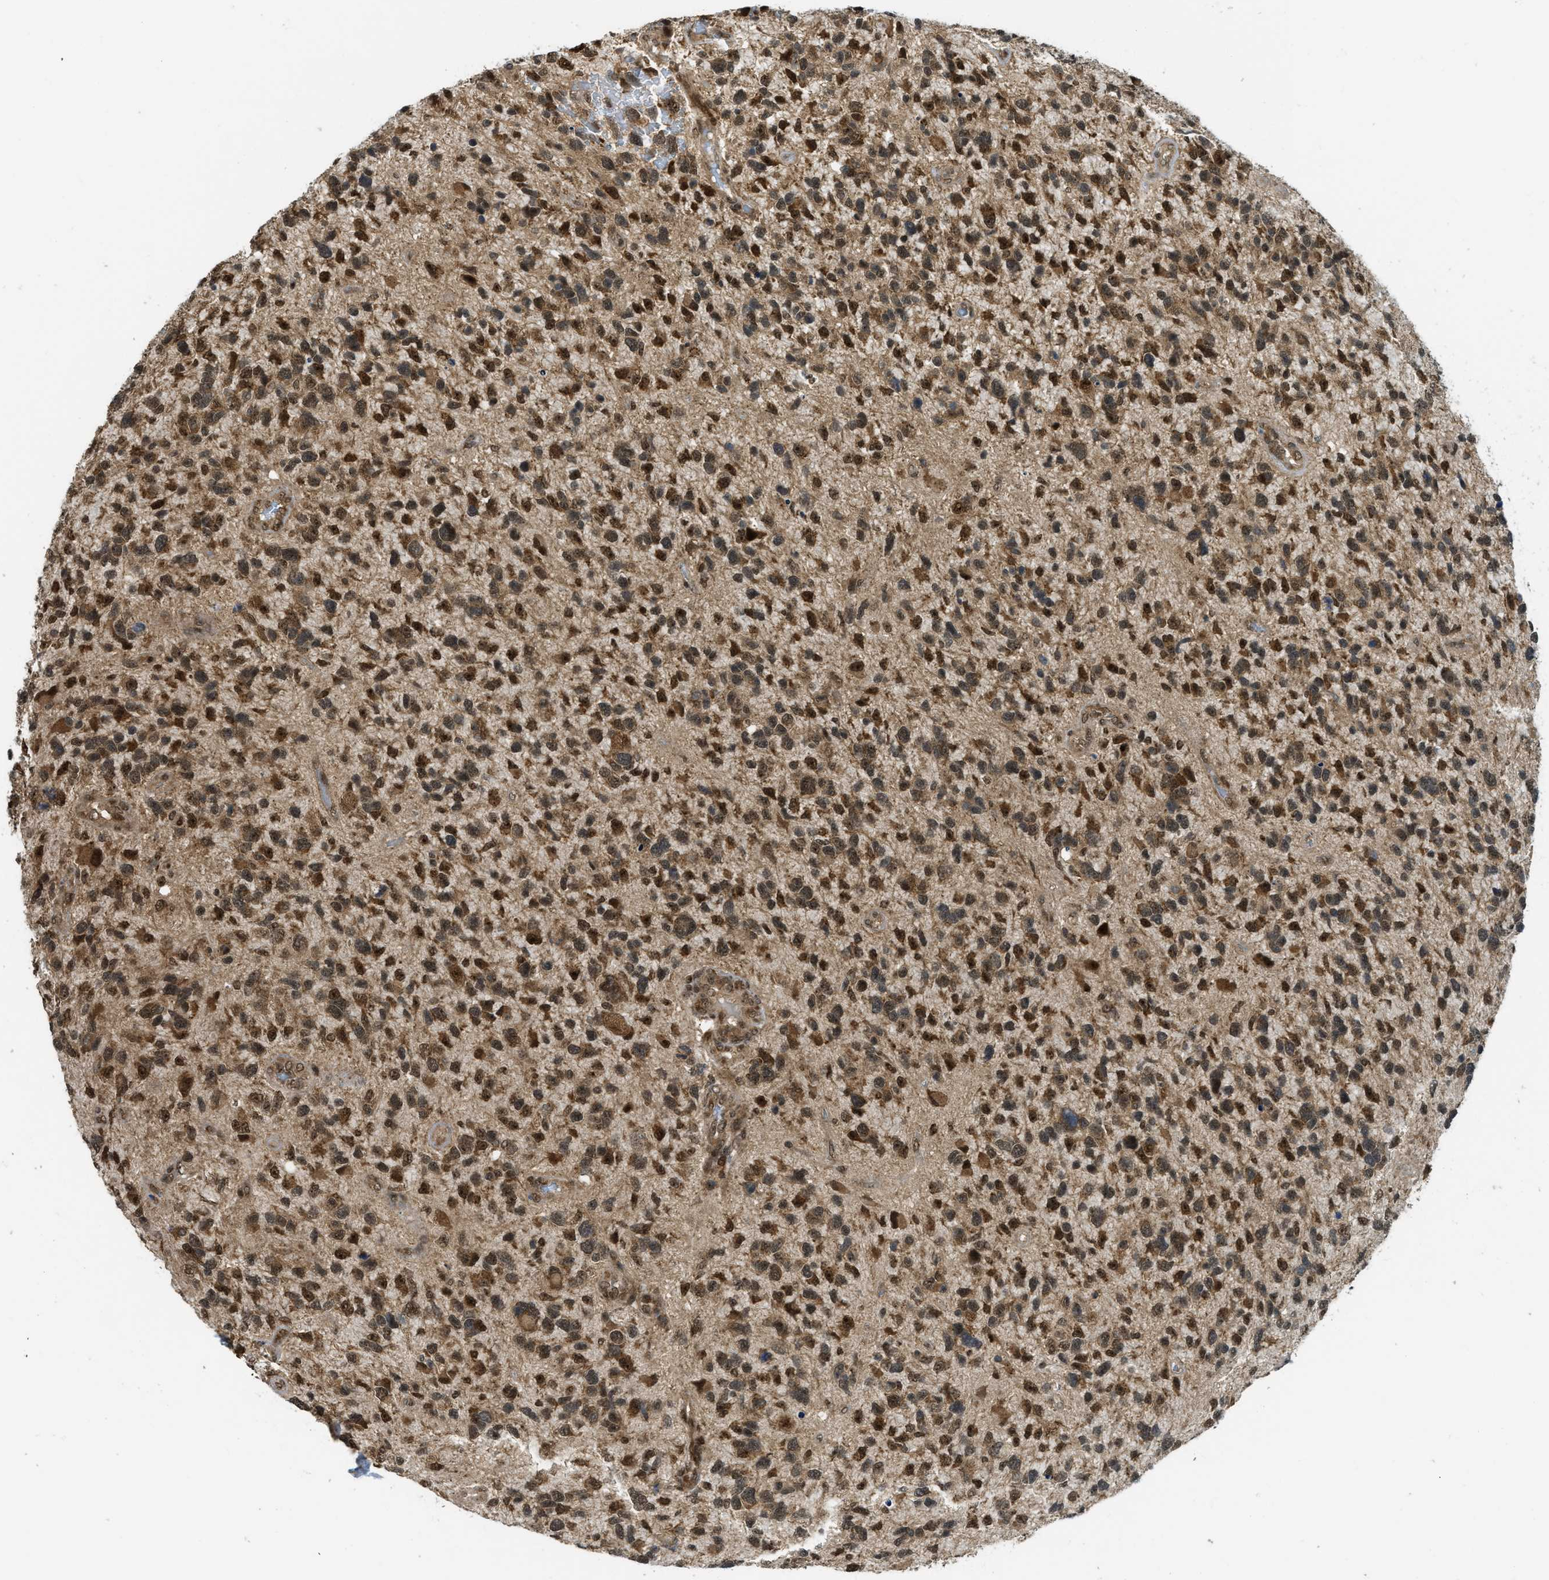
{"staining": {"intensity": "moderate", "quantity": ">75%", "location": "cytoplasmic/membranous,nuclear"}, "tissue": "glioma", "cell_type": "Tumor cells", "image_type": "cancer", "snomed": [{"axis": "morphology", "description": "Glioma, malignant, High grade"}, {"axis": "topography", "description": "Brain"}], "caption": "Immunohistochemical staining of human malignant glioma (high-grade) demonstrates moderate cytoplasmic/membranous and nuclear protein staining in about >75% of tumor cells.", "gene": "TACC1", "patient": {"sex": "female", "age": 58}}